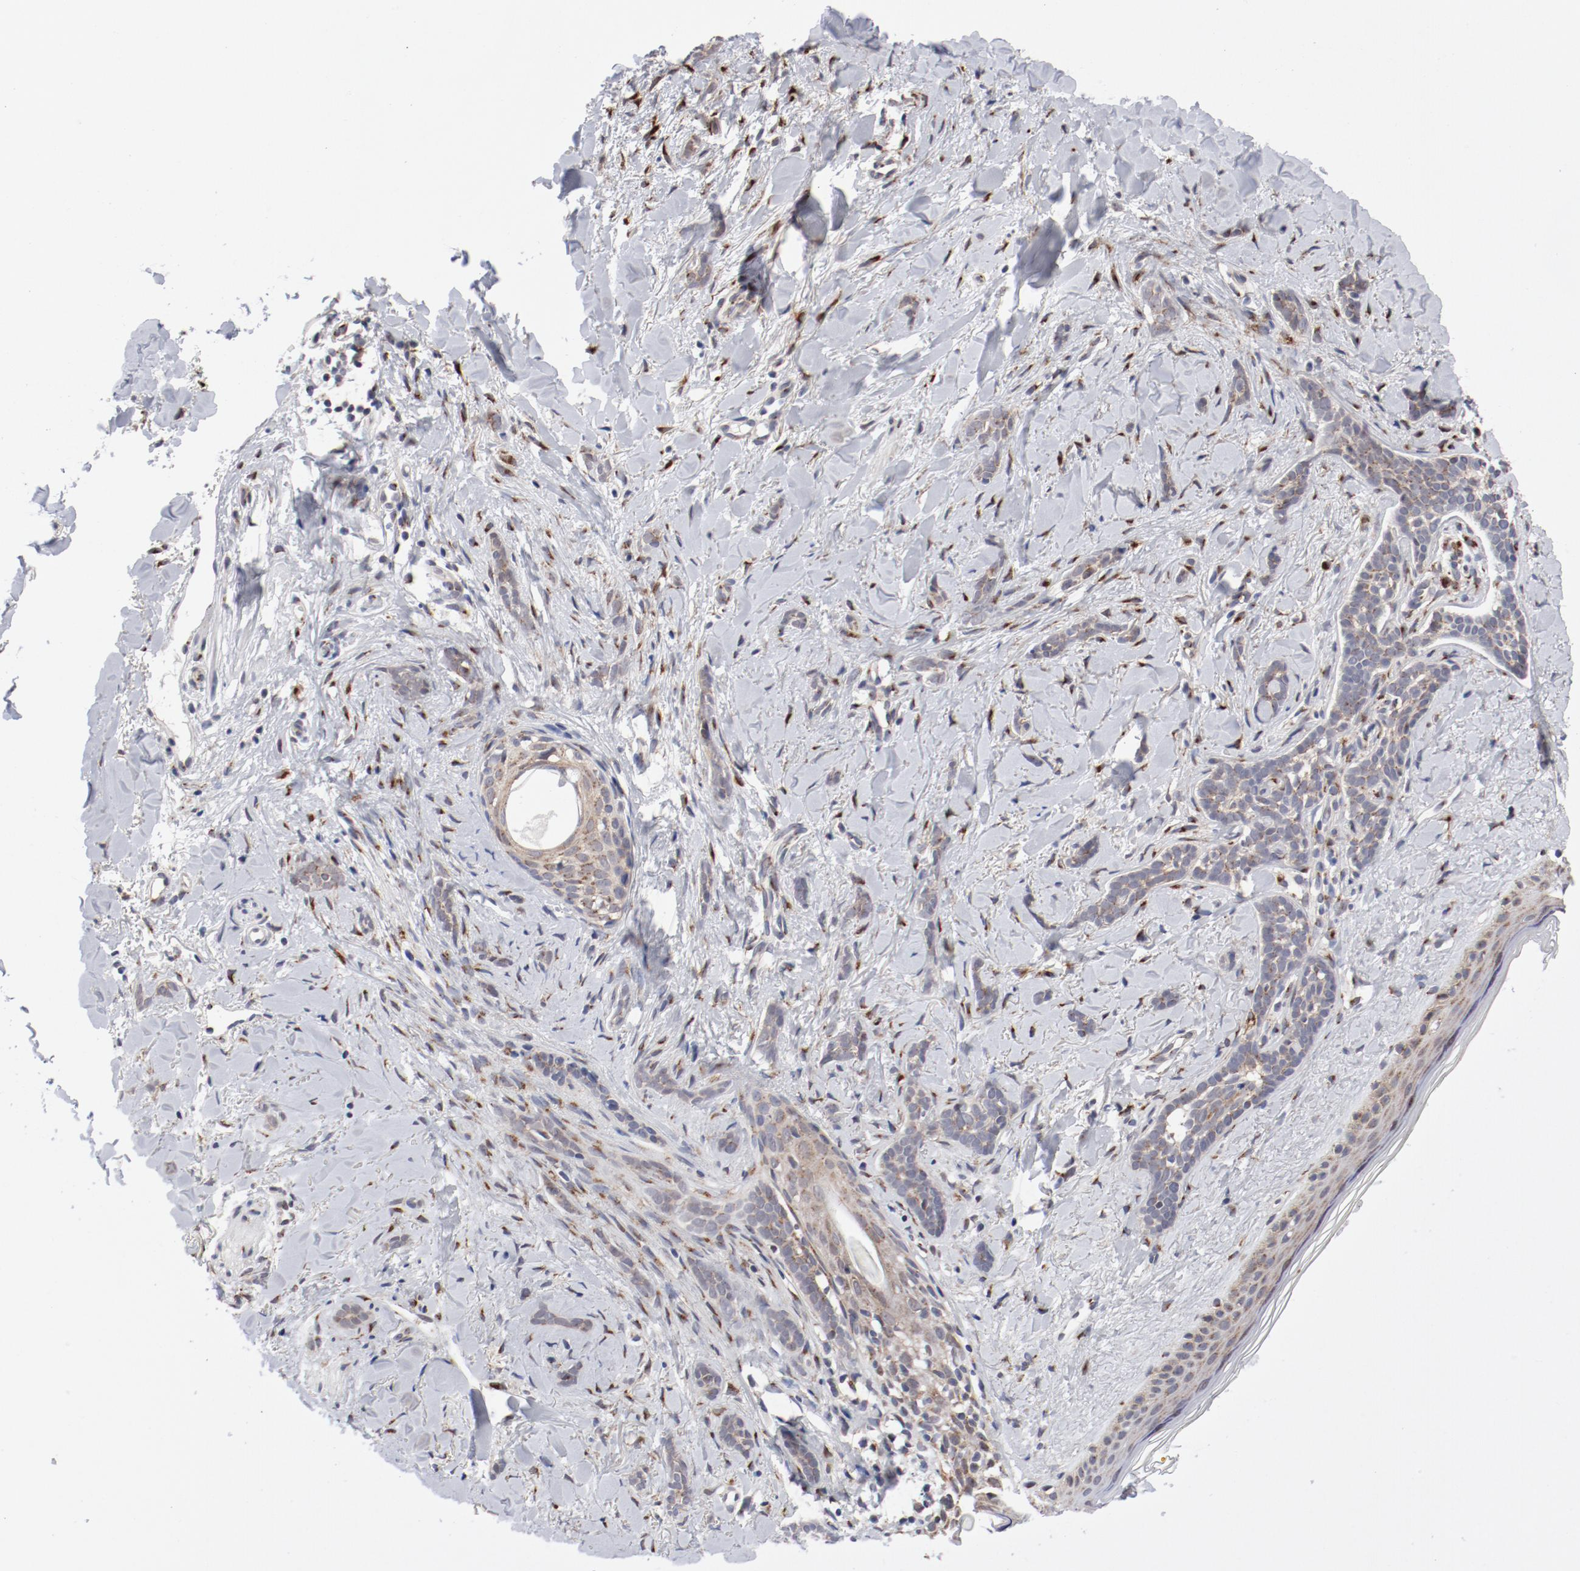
{"staining": {"intensity": "negative", "quantity": "none", "location": "none"}, "tissue": "skin cancer", "cell_type": "Tumor cells", "image_type": "cancer", "snomed": [{"axis": "morphology", "description": "Basal cell carcinoma"}, {"axis": "topography", "description": "Skin"}], "caption": "Tumor cells show no significant protein expression in skin cancer (basal cell carcinoma). (DAB (3,3'-diaminobenzidine) immunohistochemistry with hematoxylin counter stain).", "gene": "RPL12", "patient": {"sex": "female", "age": 37}}